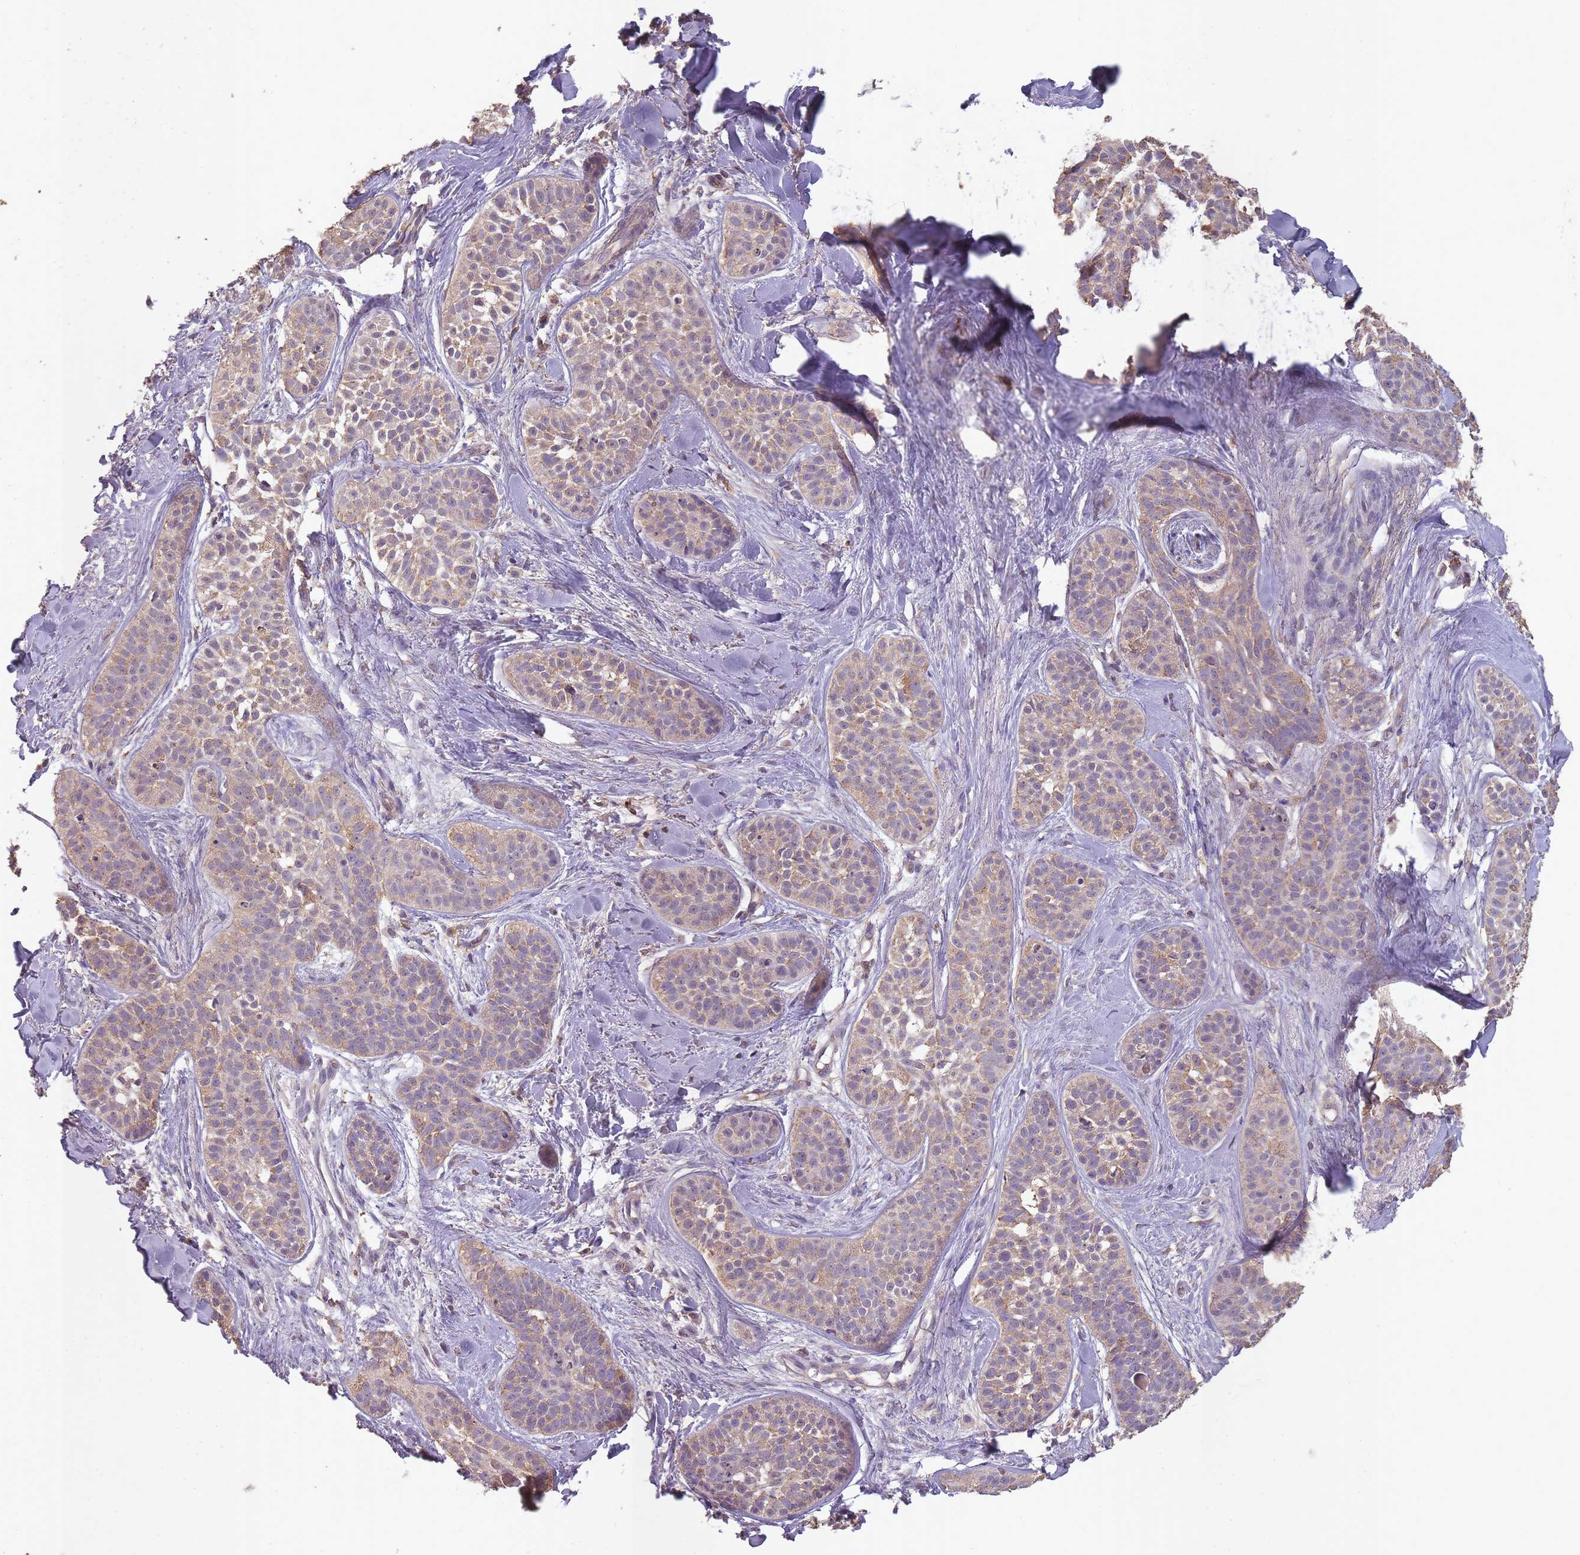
{"staining": {"intensity": "weak", "quantity": ">75%", "location": "cytoplasmic/membranous"}, "tissue": "skin cancer", "cell_type": "Tumor cells", "image_type": "cancer", "snomed": [{"axis": "morphology", "description": "Basal cell carcinoma"}, {"axis": "topography", "description": "Skin"}], "caption": "Immunohistochemical staining of skin cancer (basal cell carcinoma) exhibits weak cytoplasmic/membranous protein staining in about >75% of tumor cells. Immunohistochemistry stains the protein of interest in brown and the nuclei are stained blue.", "gene": "SANBR", "patient": {"sex": "male", "age": 52}}